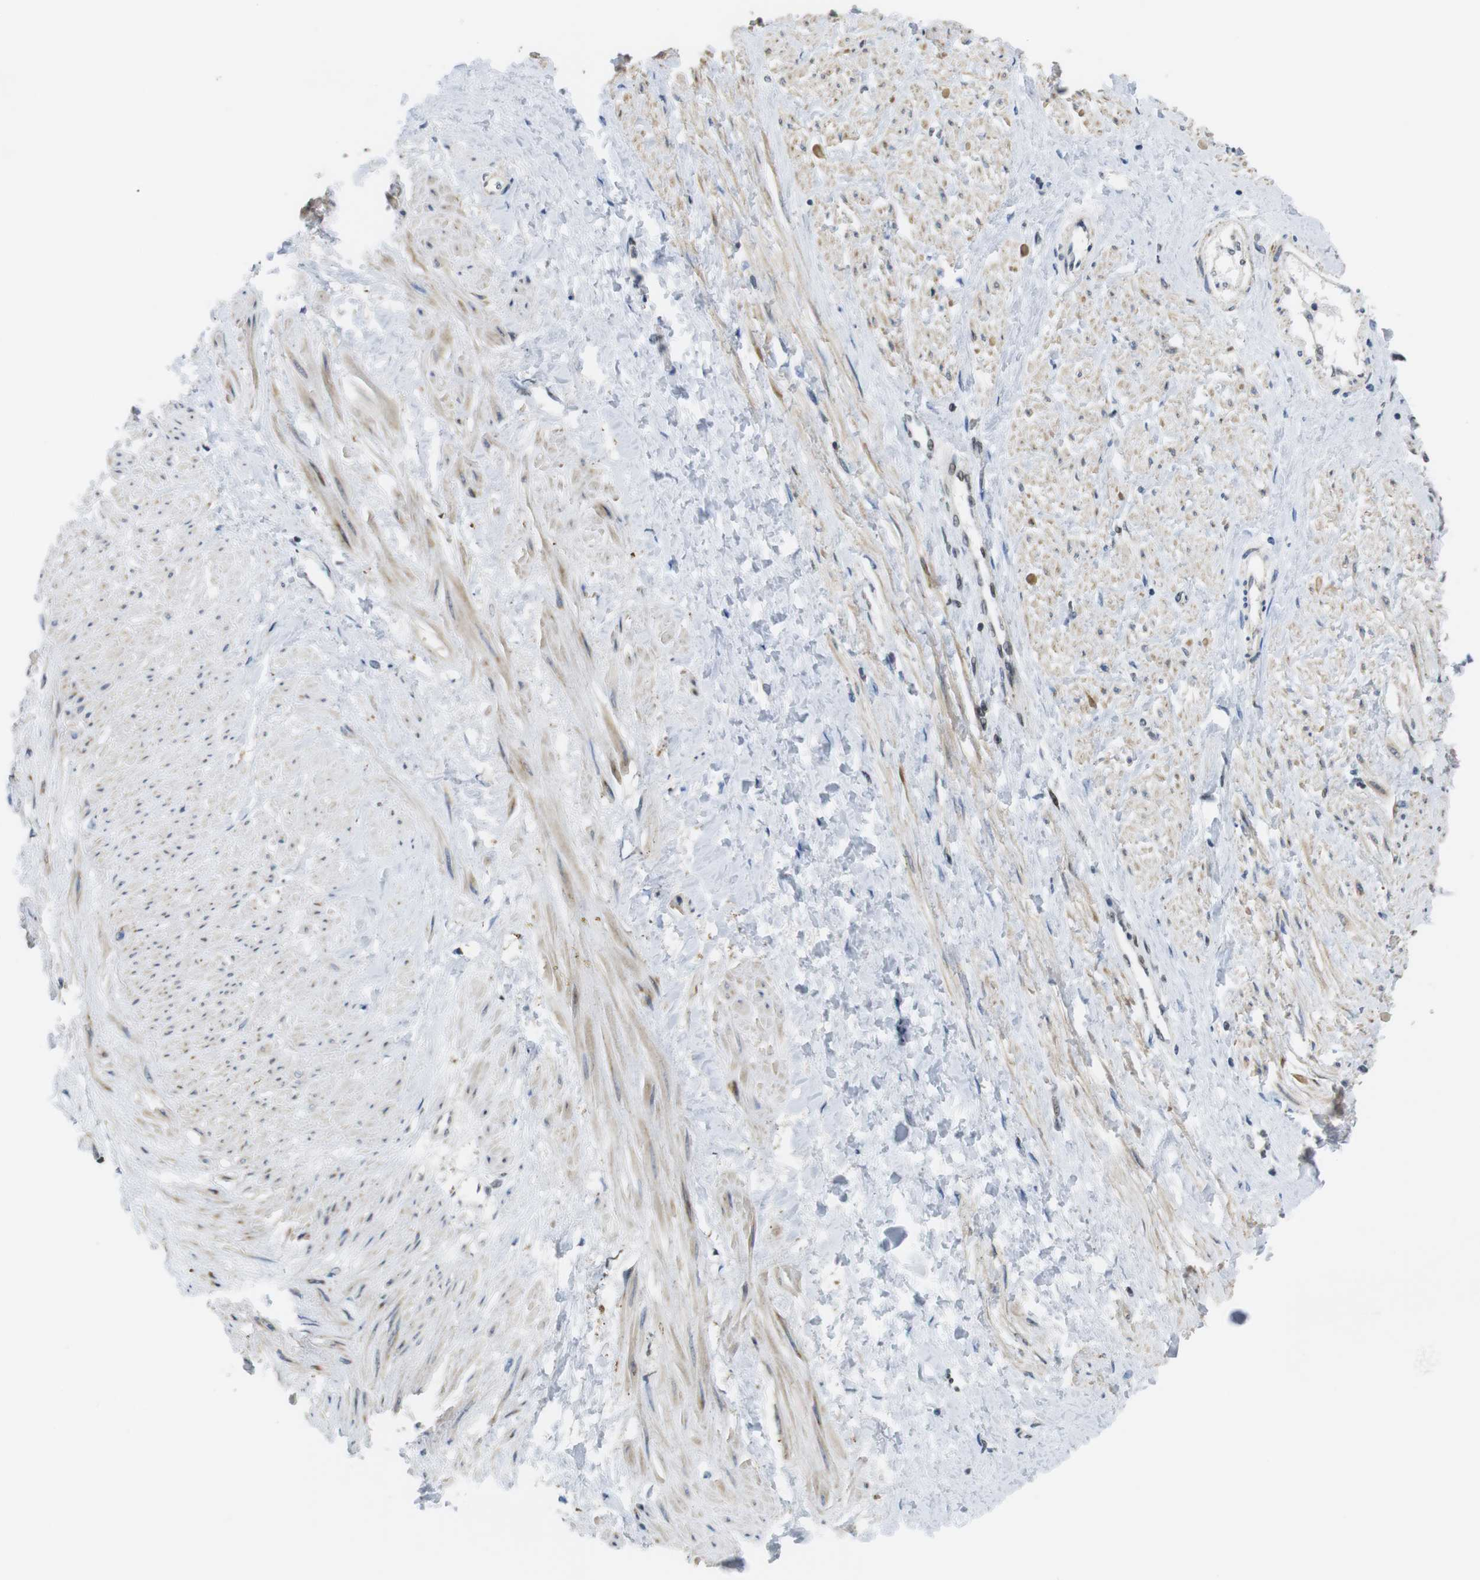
{"staining": {"intensity": "weak", "quantity": "<25%", "location": "cytoplasmic/membranous,nuclear"}, "tissue": "smooth muscle", "cell_type": "Smooth muscle cells", "image_type": "normal", "snomed": [{"axis": "morphology", "description": "Normal tissue, NOS"}, {"axis": "topography", "description": "Smooth muscle"}, {"axis": "topography", "description": "Uterus"}], "caption": "This is a histopathology image of immunohistochemistry (IHC) staining of normal smooth muscle, which shows no positivity in smooth muscle cells. The staining is performed using DAB brown chromogen with nuclei counter-stained in using hematoxylin.", "gene": "BRD4", "patient": {"sex": "female", "age": 39}}